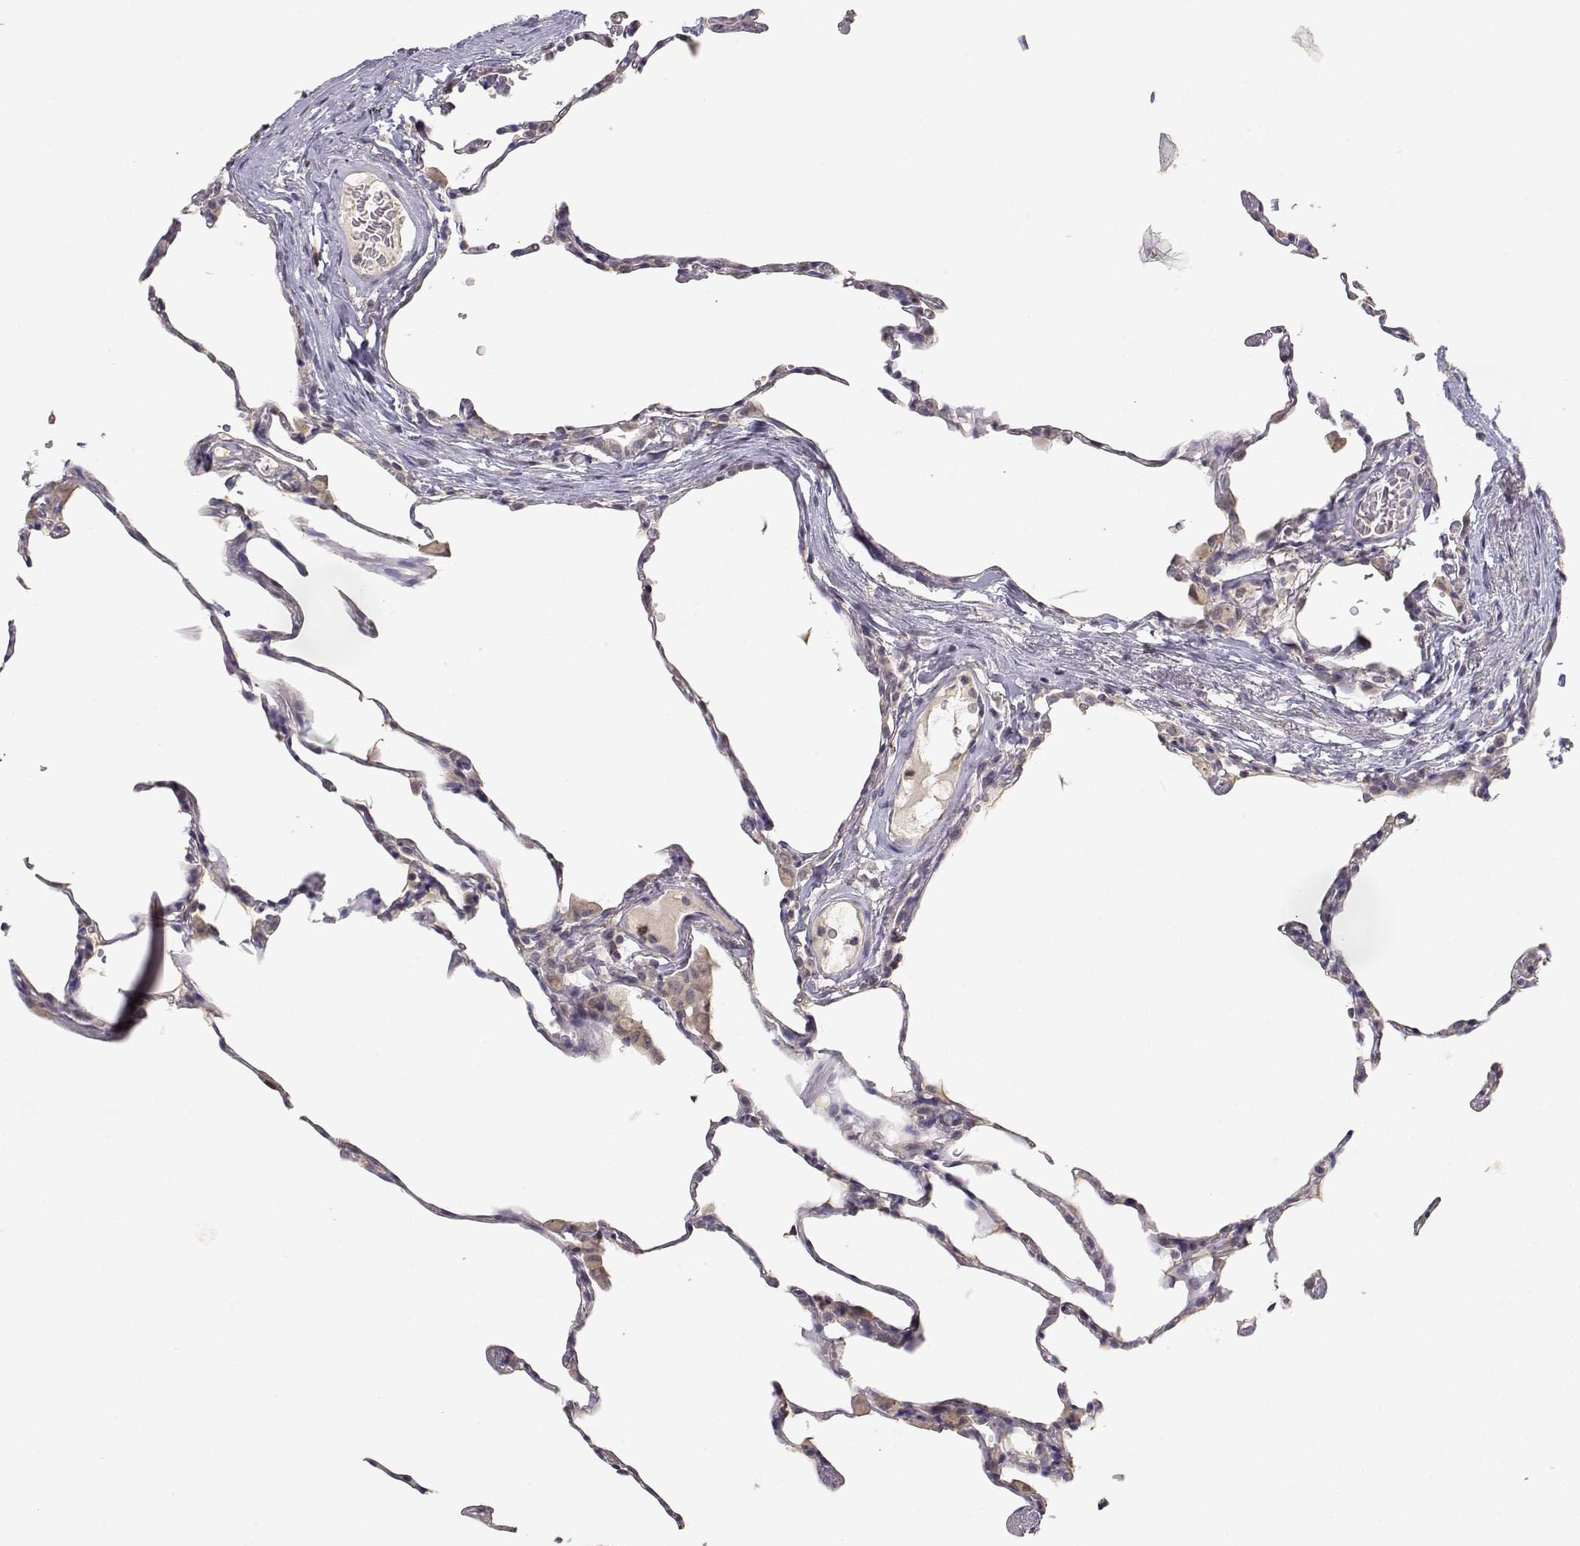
{"staining": {"intensity": "negative", "quantity": "none", "location": "none"}, "tissue": "lung", "cell_type": "Alveolar cells", "image_type": "normal", "snomed": [{"axis": "morphology", "description": "Normal tissue, NOS"}, {"axis": "topography", "description": "Lung"}], "caption": "DAB (3,3'-diaminobenzidine) immunohistochemical staining of normal lung shows no significant positivity in alveolar cells. (DAB (3,3'-diaminobenzidine) IHC, high magnification).", "gene": "RAD51", "patient": {"sex": "female", "age": 57}}